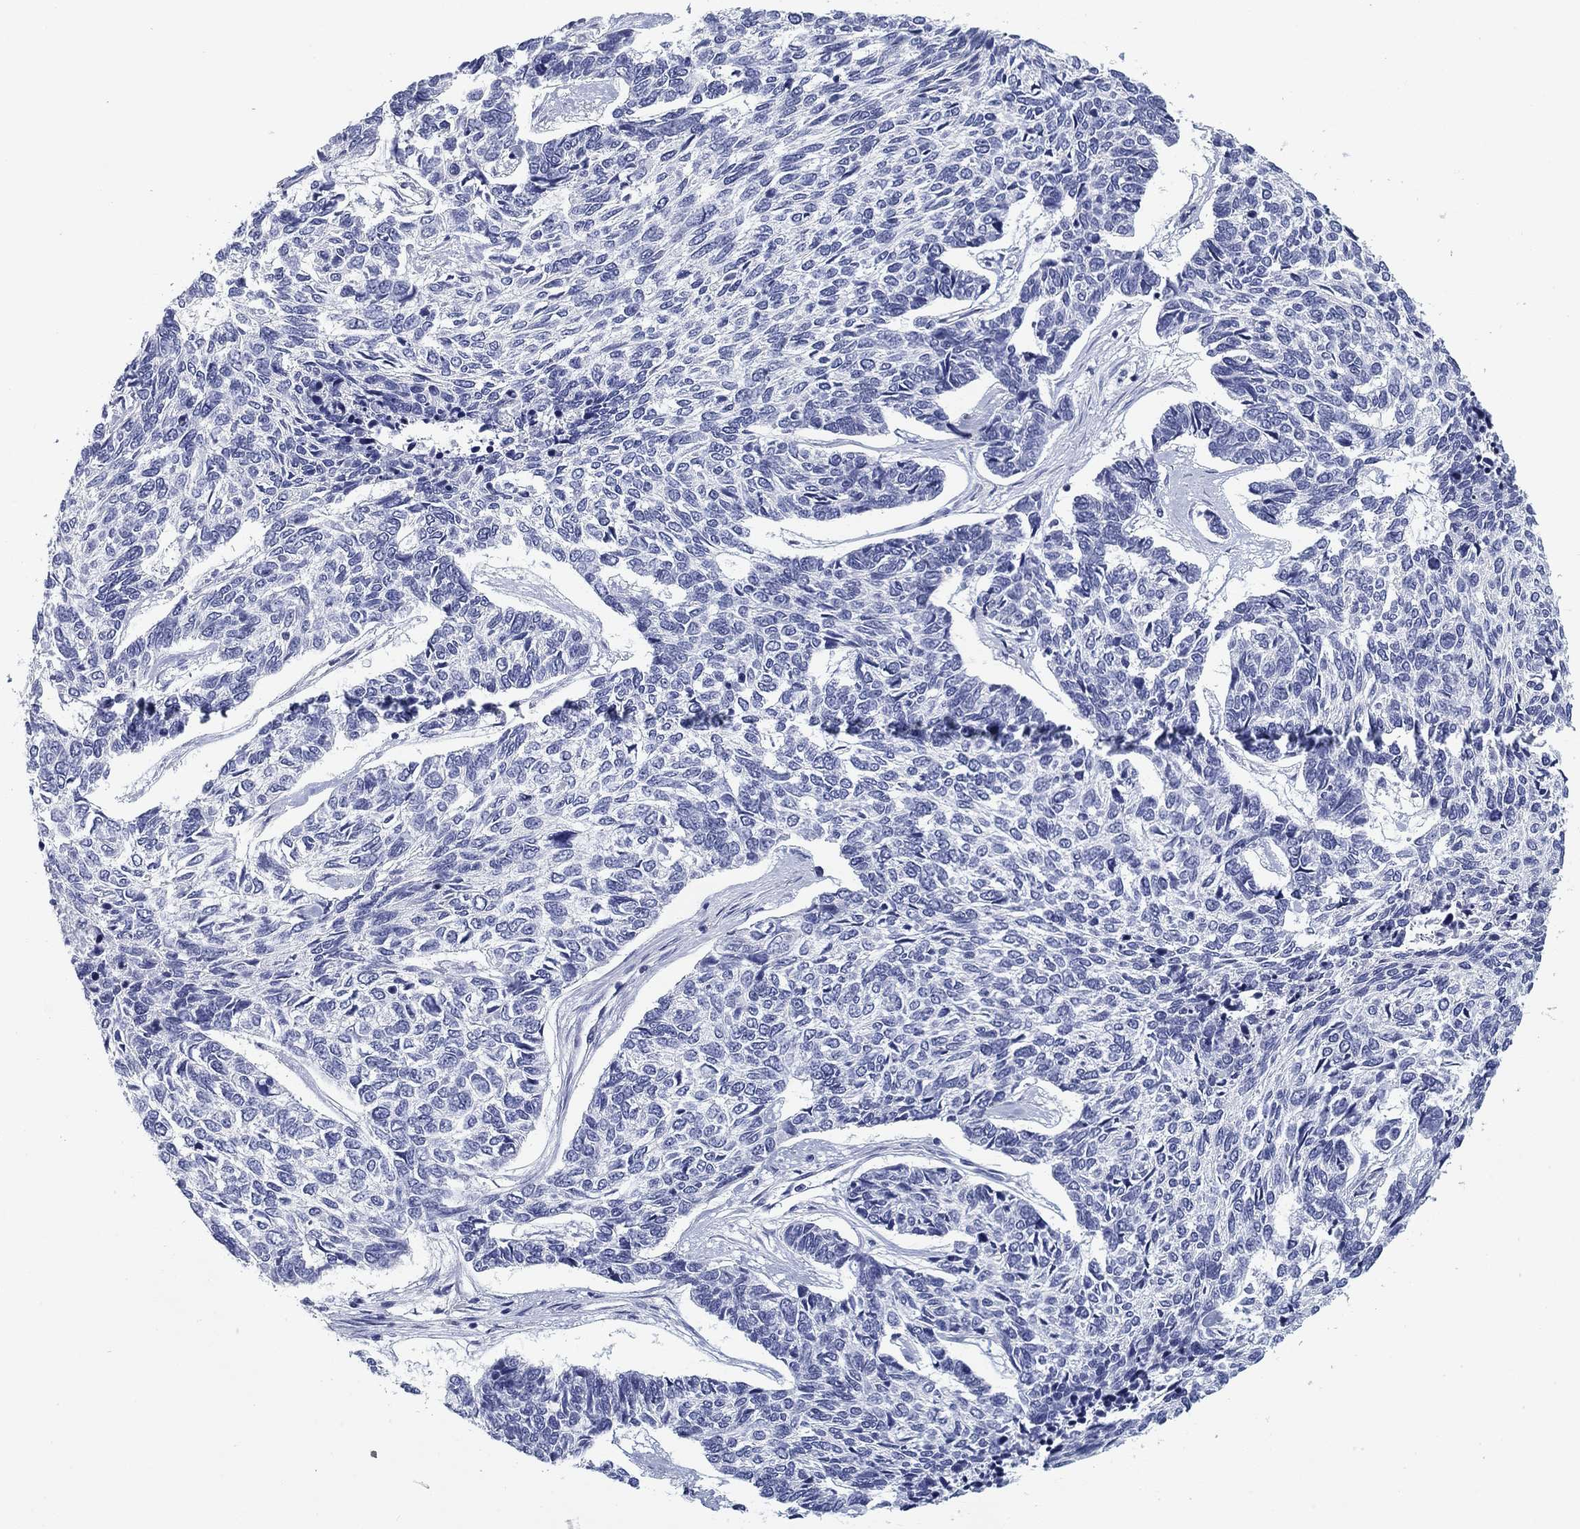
{"staining": {"intensity": "negative", "quantity": "none", "location": "none"}, "tissue": "skin cancer", "cell_type": "Tumor cells", "image_type": "cancer", "snomed": [{"axis": "morphology", "description": "Basal cell carcinoma"}, {"axis": "topography", "description": "Skin"}], "caption": "Basal cell carcinoma (skin) stained for a protein using immunohistochemistry (IHC) displays no expression tumor cells.", "gene": "CD79B", "patient": {"sex": "female", "age": 65}}